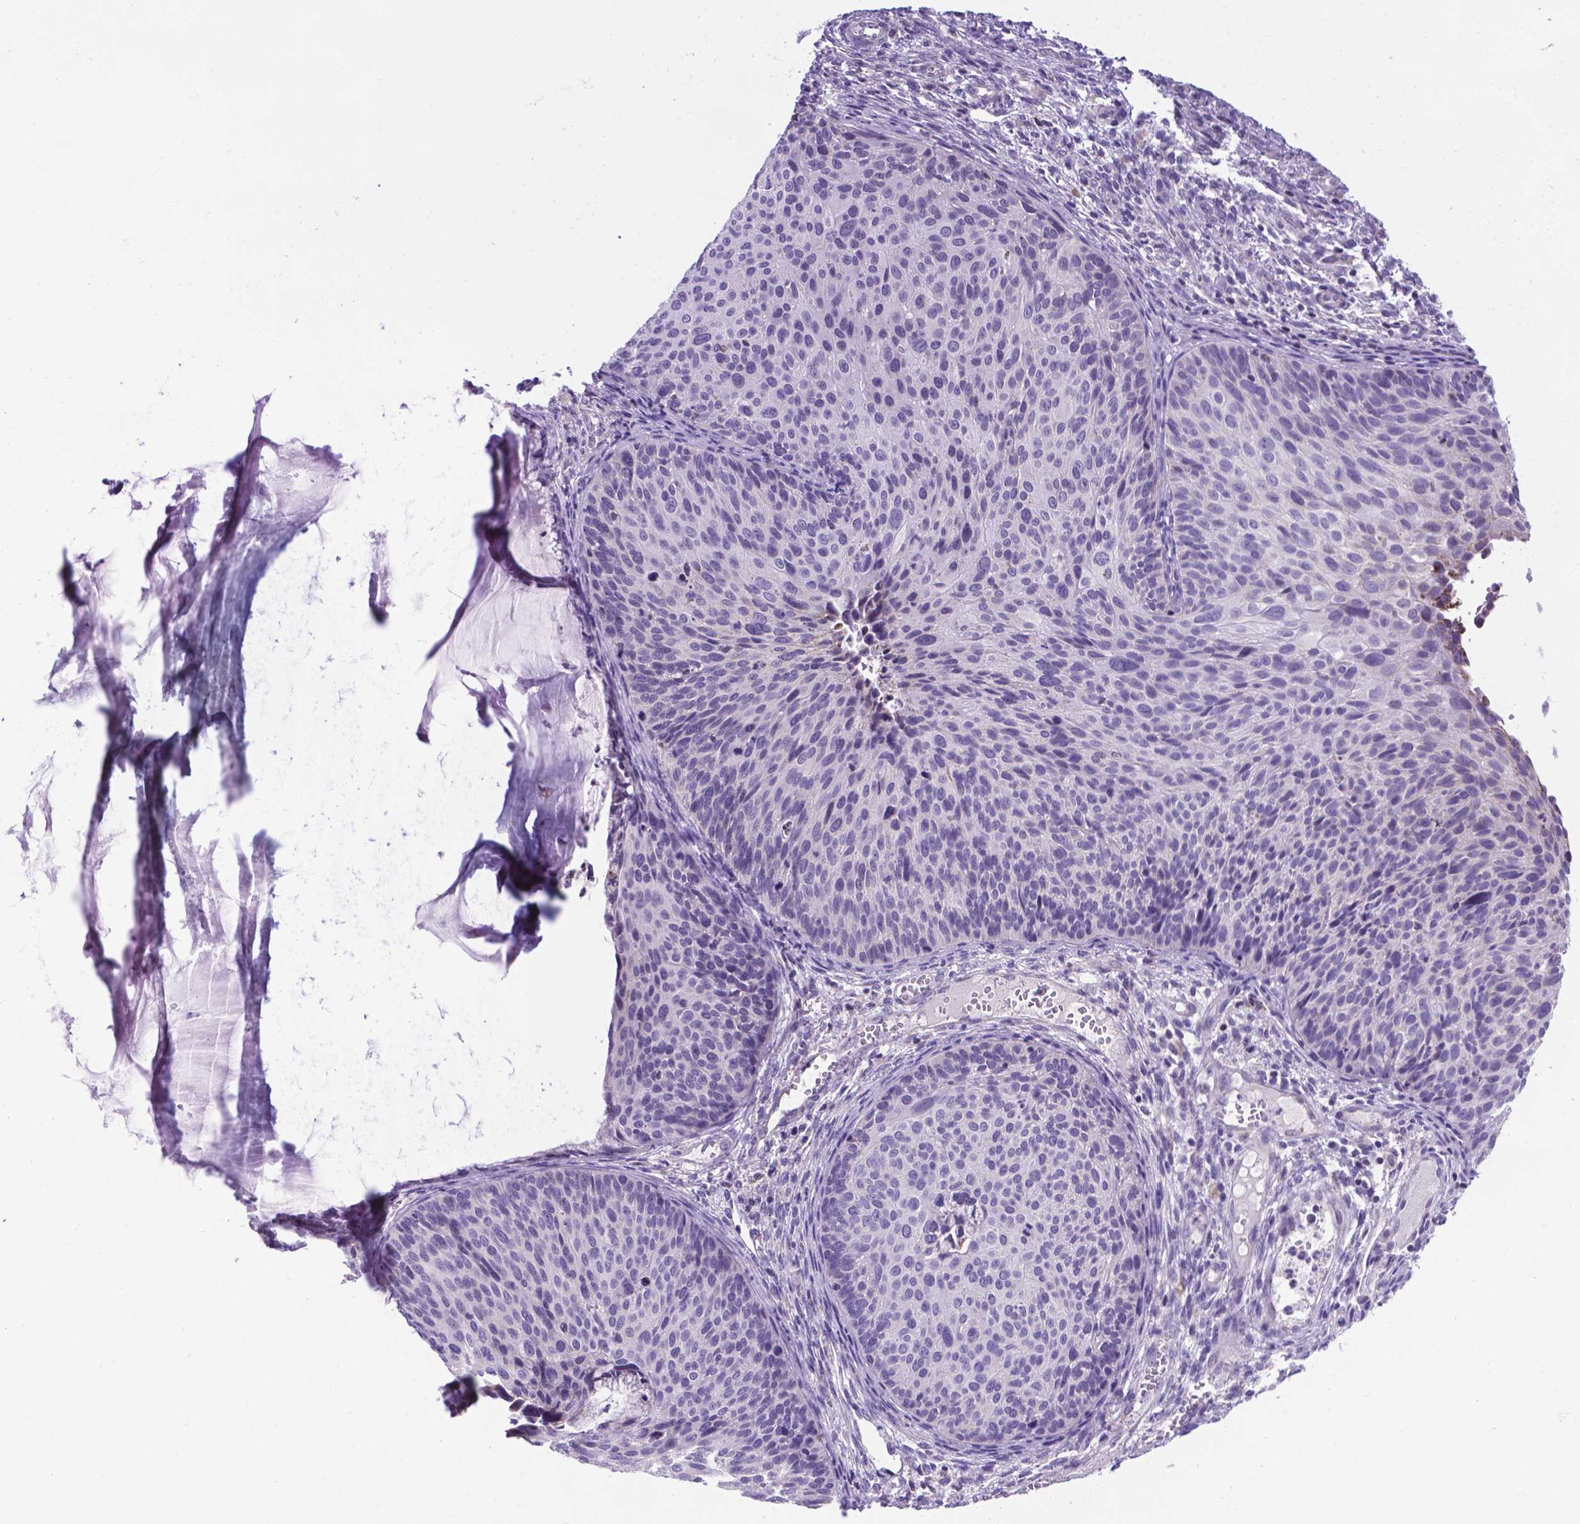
{"staining": {"intensity": "negative", "quantity": "none", "location": "none"}, "tissue": "cervical cancer", "cell_type": "Tumor cells", "image_type": "cancer", "snomed": [{"axis": "morphology", "description": "Squamous cell carcinoma, NOS"}, {"axis": "topography", "description": "Cervix"}], "caption": "High power microscopy photomicrograph of an immunohistochemistry micrograph of cervical squamous cell carcinoma, revealing no significant staining in tumor cells.", "gene": "POU3F3", "patient": {"sex": "female", "age": 36}}